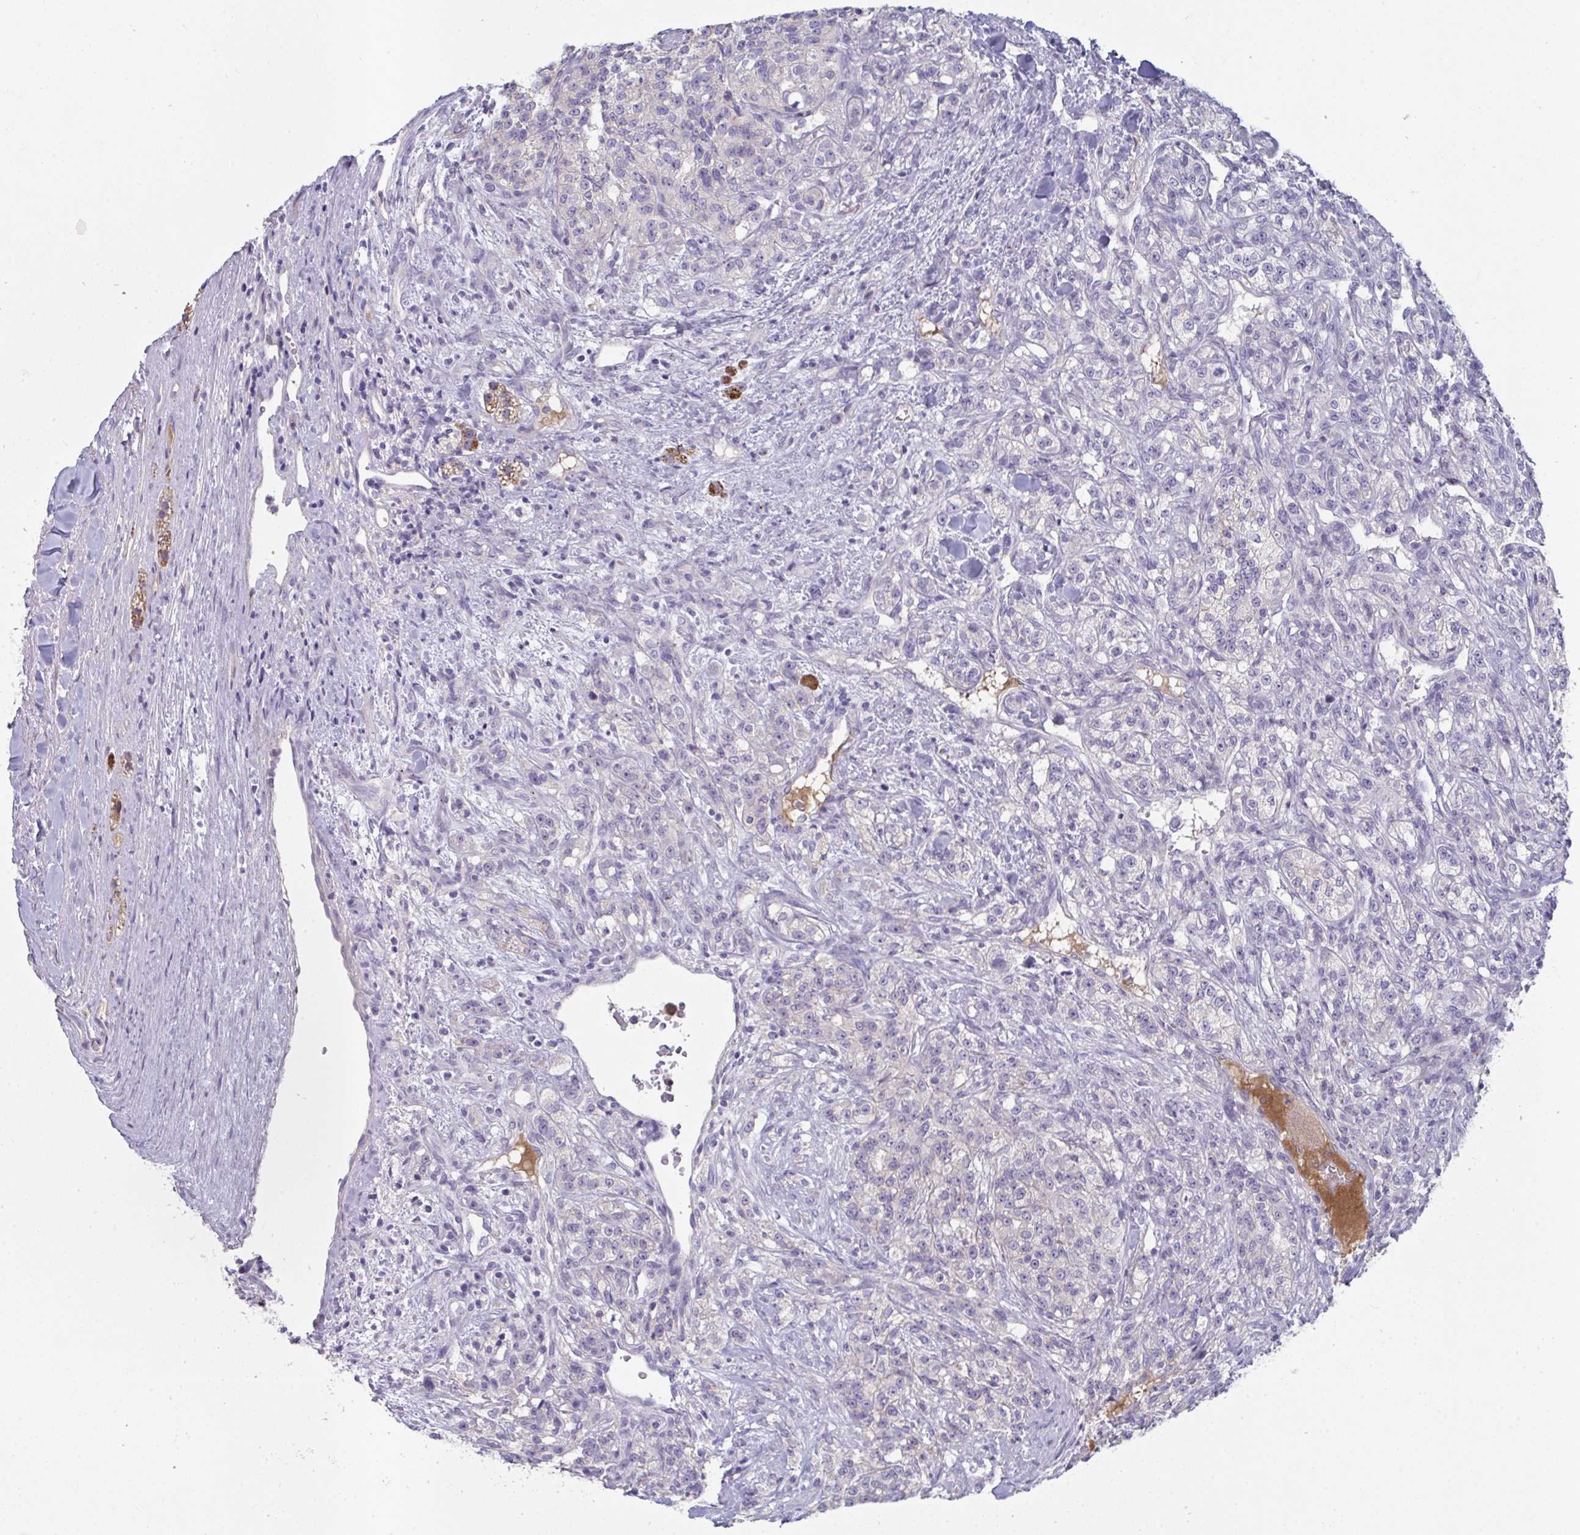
{"staining": {"intensity": "negative", "quantity": "none", "location": "none"}, "tissue": "renal cancer", "cell_type": "Tumor cells", "image_type": "cancer", "snomed": [{"axis": "morphology", "description": "Adenocarcinoma, NOS"}, {"axis": "topography", "description": "Kidney"}], "caption": "Immunohistochemical staining of human renal adenocarcinoma exhibits no significant positivity in tumor cells.", "gene": "HGFAC", "patient": {"sex": "female", "age": 63}}